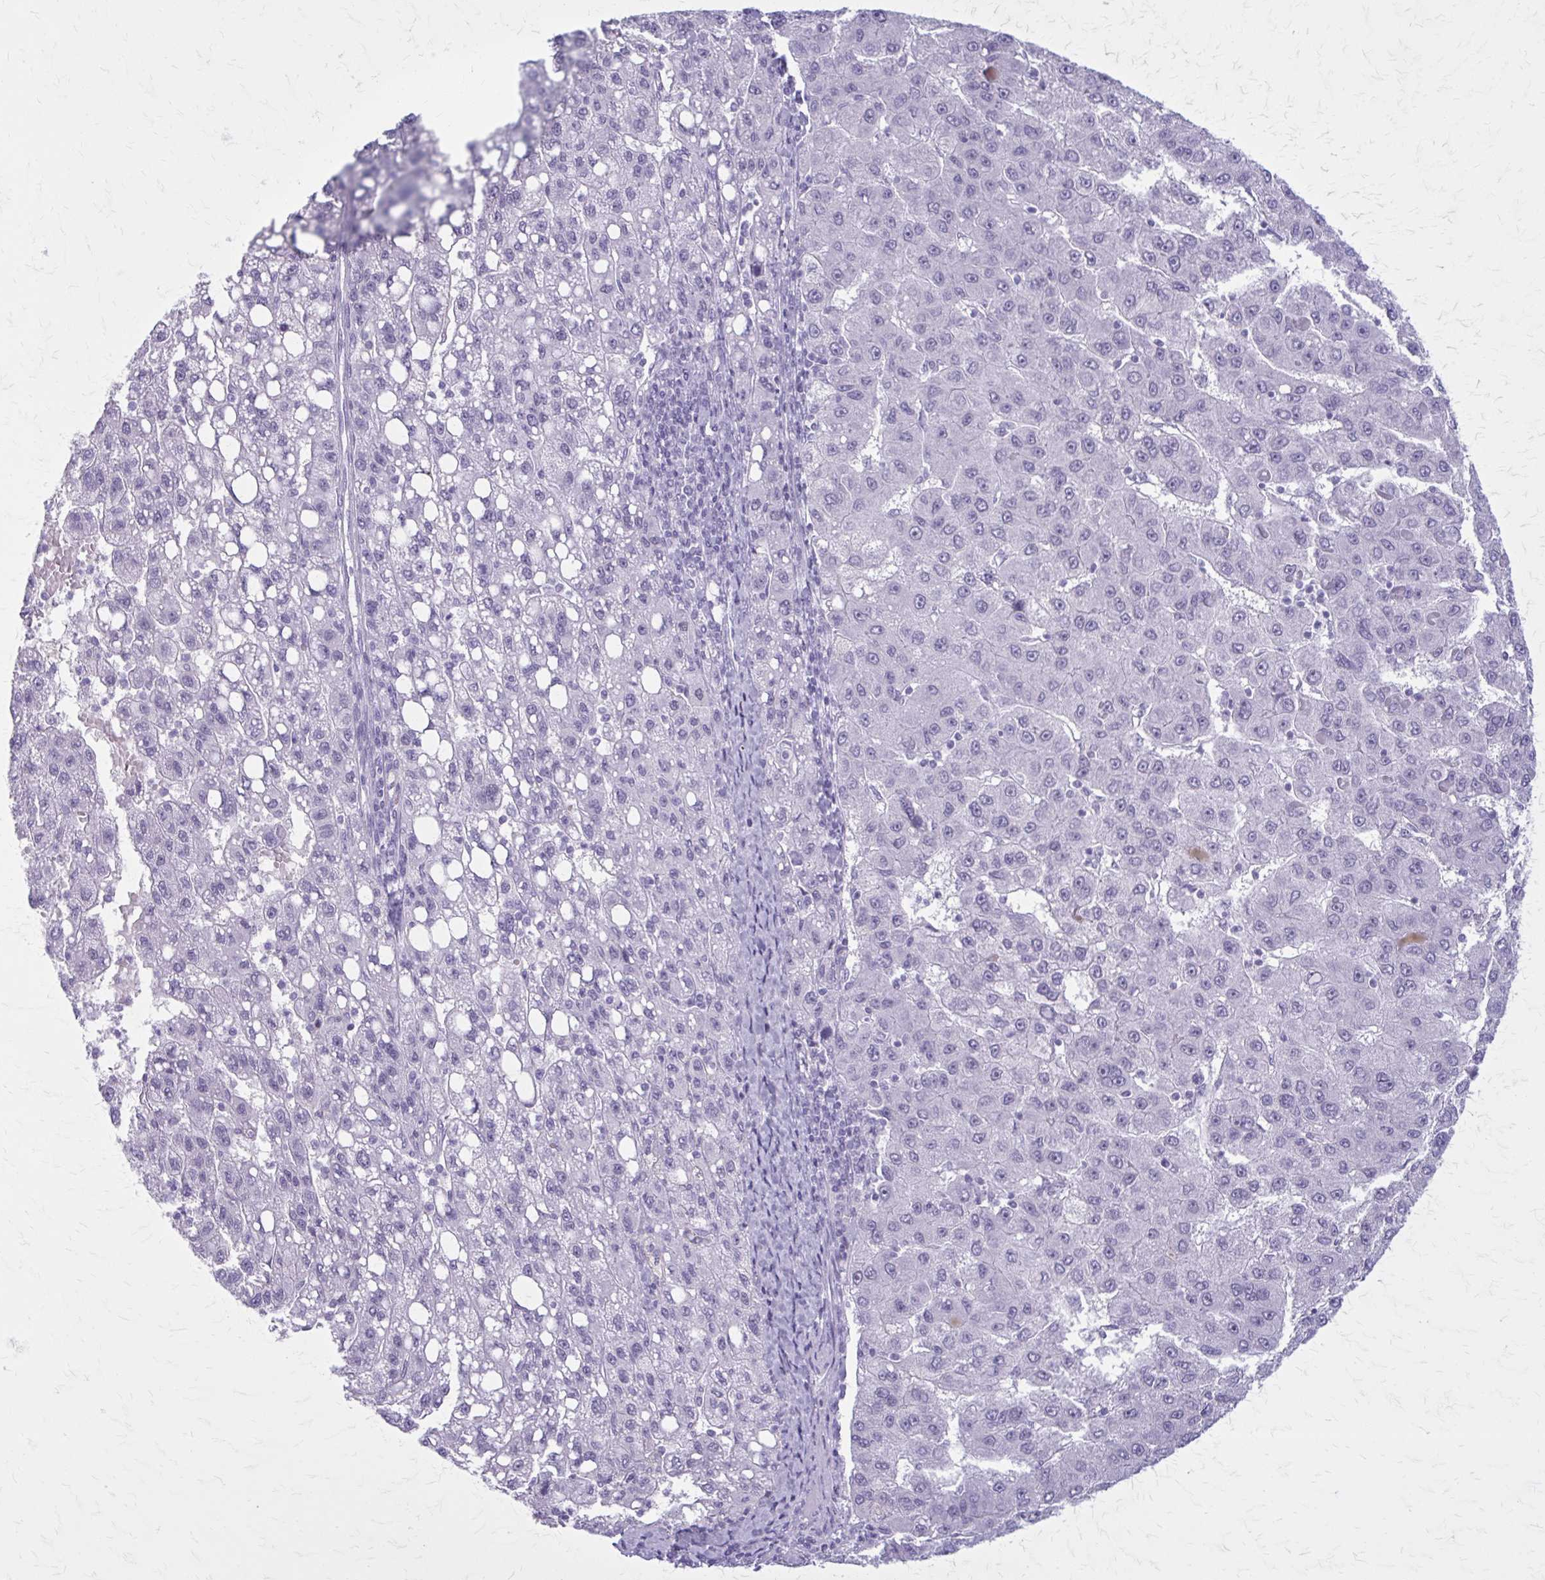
{"staining": {"intensity": "negative", "quantity": "none", "location": "none"}, "tissue": "liver cancer", "cell_type": "Tumor cells", "image_type": "cancer", "snomed": [{"axis": "morphology", "description": "Carcinoma, Hepatocellular, NOS"}, {"axis": "topography", "description": "Liver"}], "caption": "Protein analysis of liver hepatocellular carcinoma reveals no significant positivity in tumor cells.", "gene": "GAD1", "patient": {"sex": "female", "age": 82}}